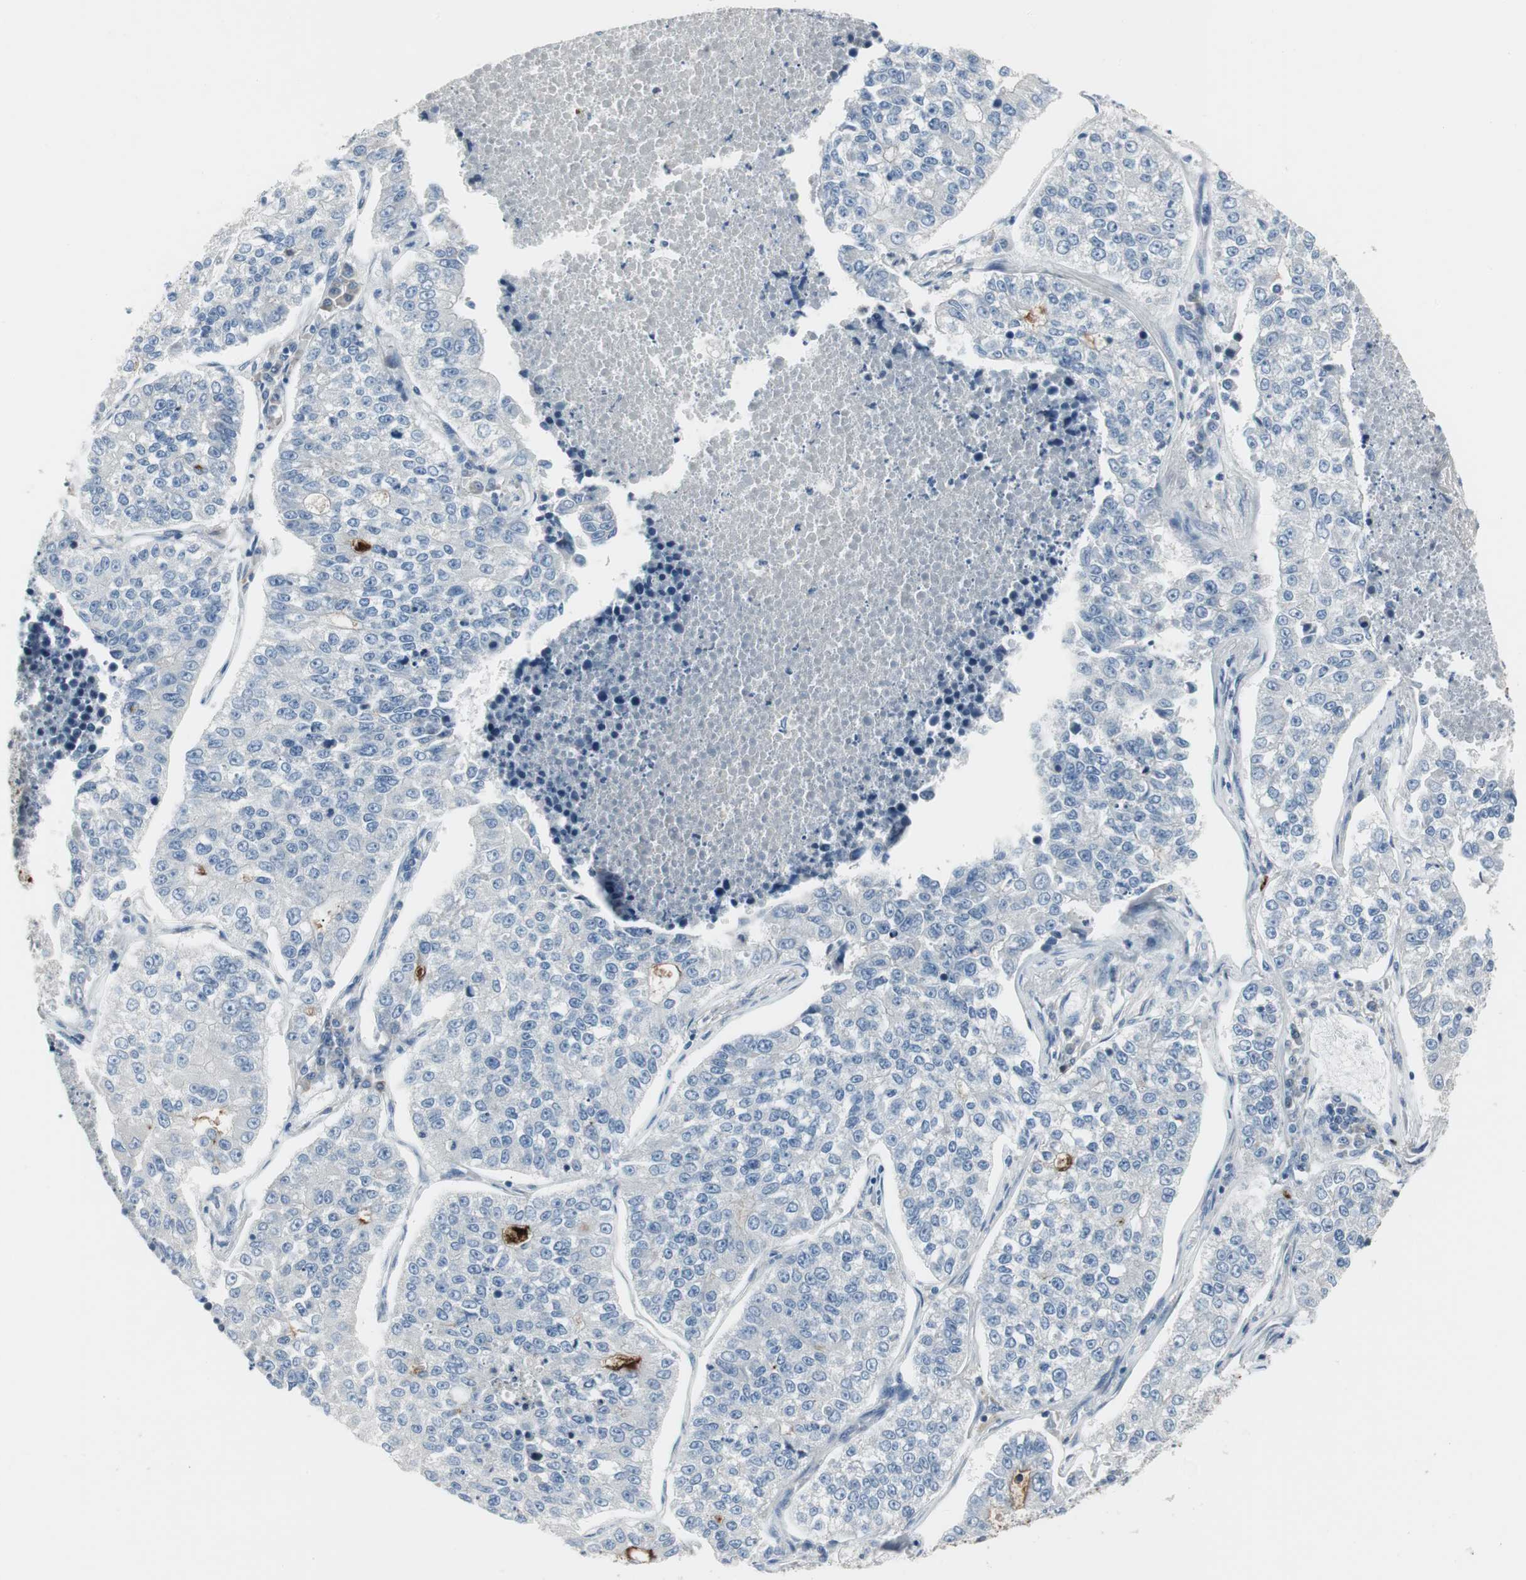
{"staining": {"intensity": "negative", "quantity": "none", "location": "none"}, "tissue": "lung cancer", "cell_type": "Tumor cells", "image_type": "cancer", "snomed": [{"axis": "morphology", "description": "Adenocarcinoma, NOS"}, {"axis": "topography", "description": "Lung"}], "caption": "An immunohistochemistry histopathology image of lung cancer is shown. There is no staining in tumor cells of lung cancer.", "gene": "PIGR", "patient": {"sex": "male", "age": 49}}